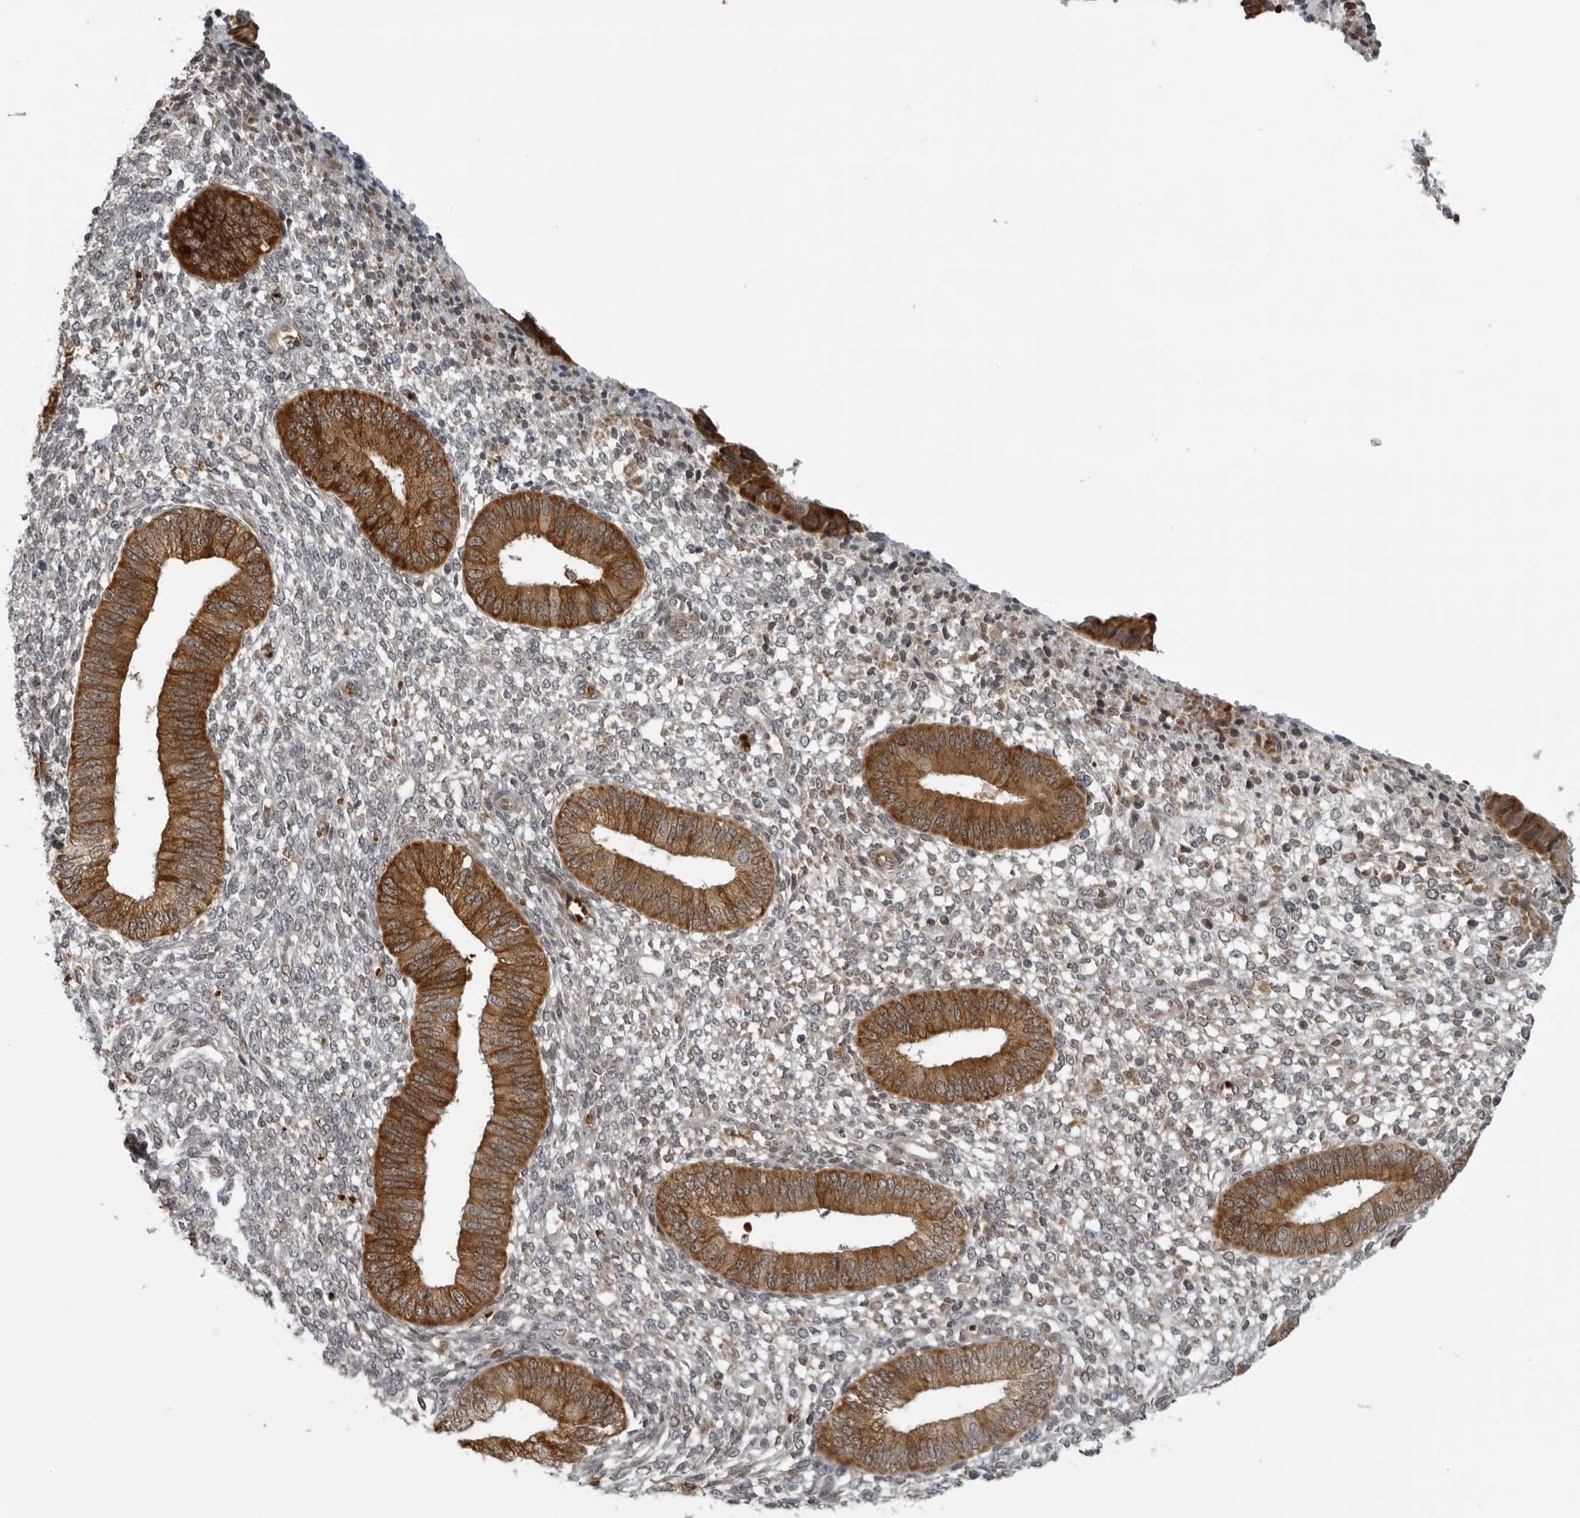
{"staining": {"intensity": "weak", "quantity": "<25%", "location": "cytoplasmic/membranous"}, "tissue": "endometrium", "cell_type": "Cells in endometrial stroma", "image_type": "normal", "snomed": [{"axis": "morphology", "description": "Normal tissue, NOS"}, {"axis": "topography", "description": "Endometrium"}], "caption": "High power microscopy photomicrograph of an immunohistochemistry (IHC) histopathology image of unremarkable endometrium, revealing no significant positivity in cells in endometrial stroma.", "gene": "THOP1", "patient": {"sex": "female", "age": 46}}